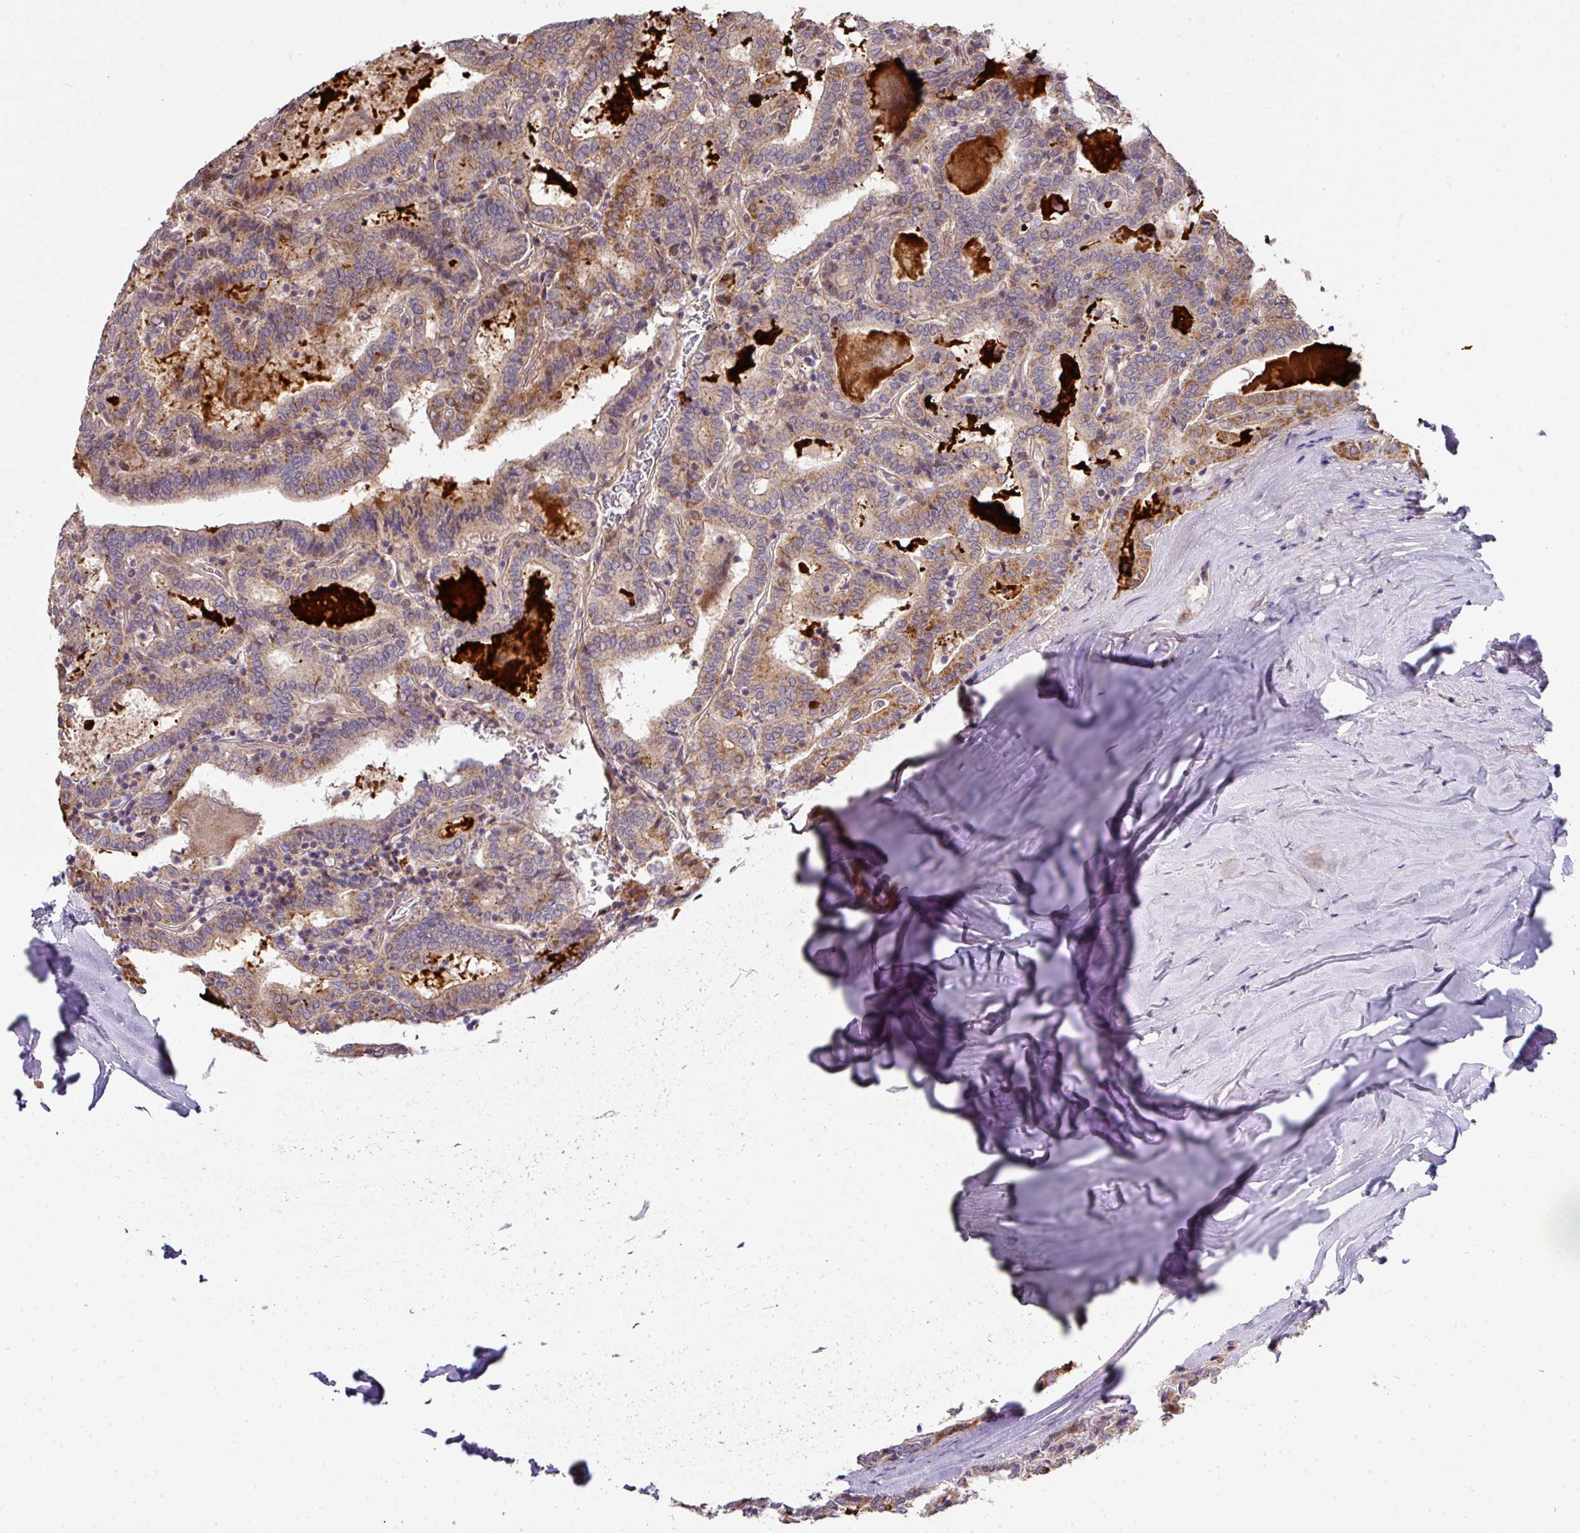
{"staining": {"intensity": "moderate", "quantity": "25%-75%", "location": "cytoplasmic/membranous"}, "tissue": "thyroid cancer", "cell_type": "Tumor cells", "image_type": "cancer", "snomed": [{"axis": "morphology", "description": "Papillary adenocarcinoma, NOS"}, {"axis": "topography", "description": "Thyroid gland"}], "caption": "Protein staining by immunohistochemistry reveals moderate cytoplasmic/membranous staining in about 25%-75% of tumor cells in thyroid cancer (papillary adenocarcinoma).", "gene": "STK35", "patient": {"sex": "female", "age": 72}}